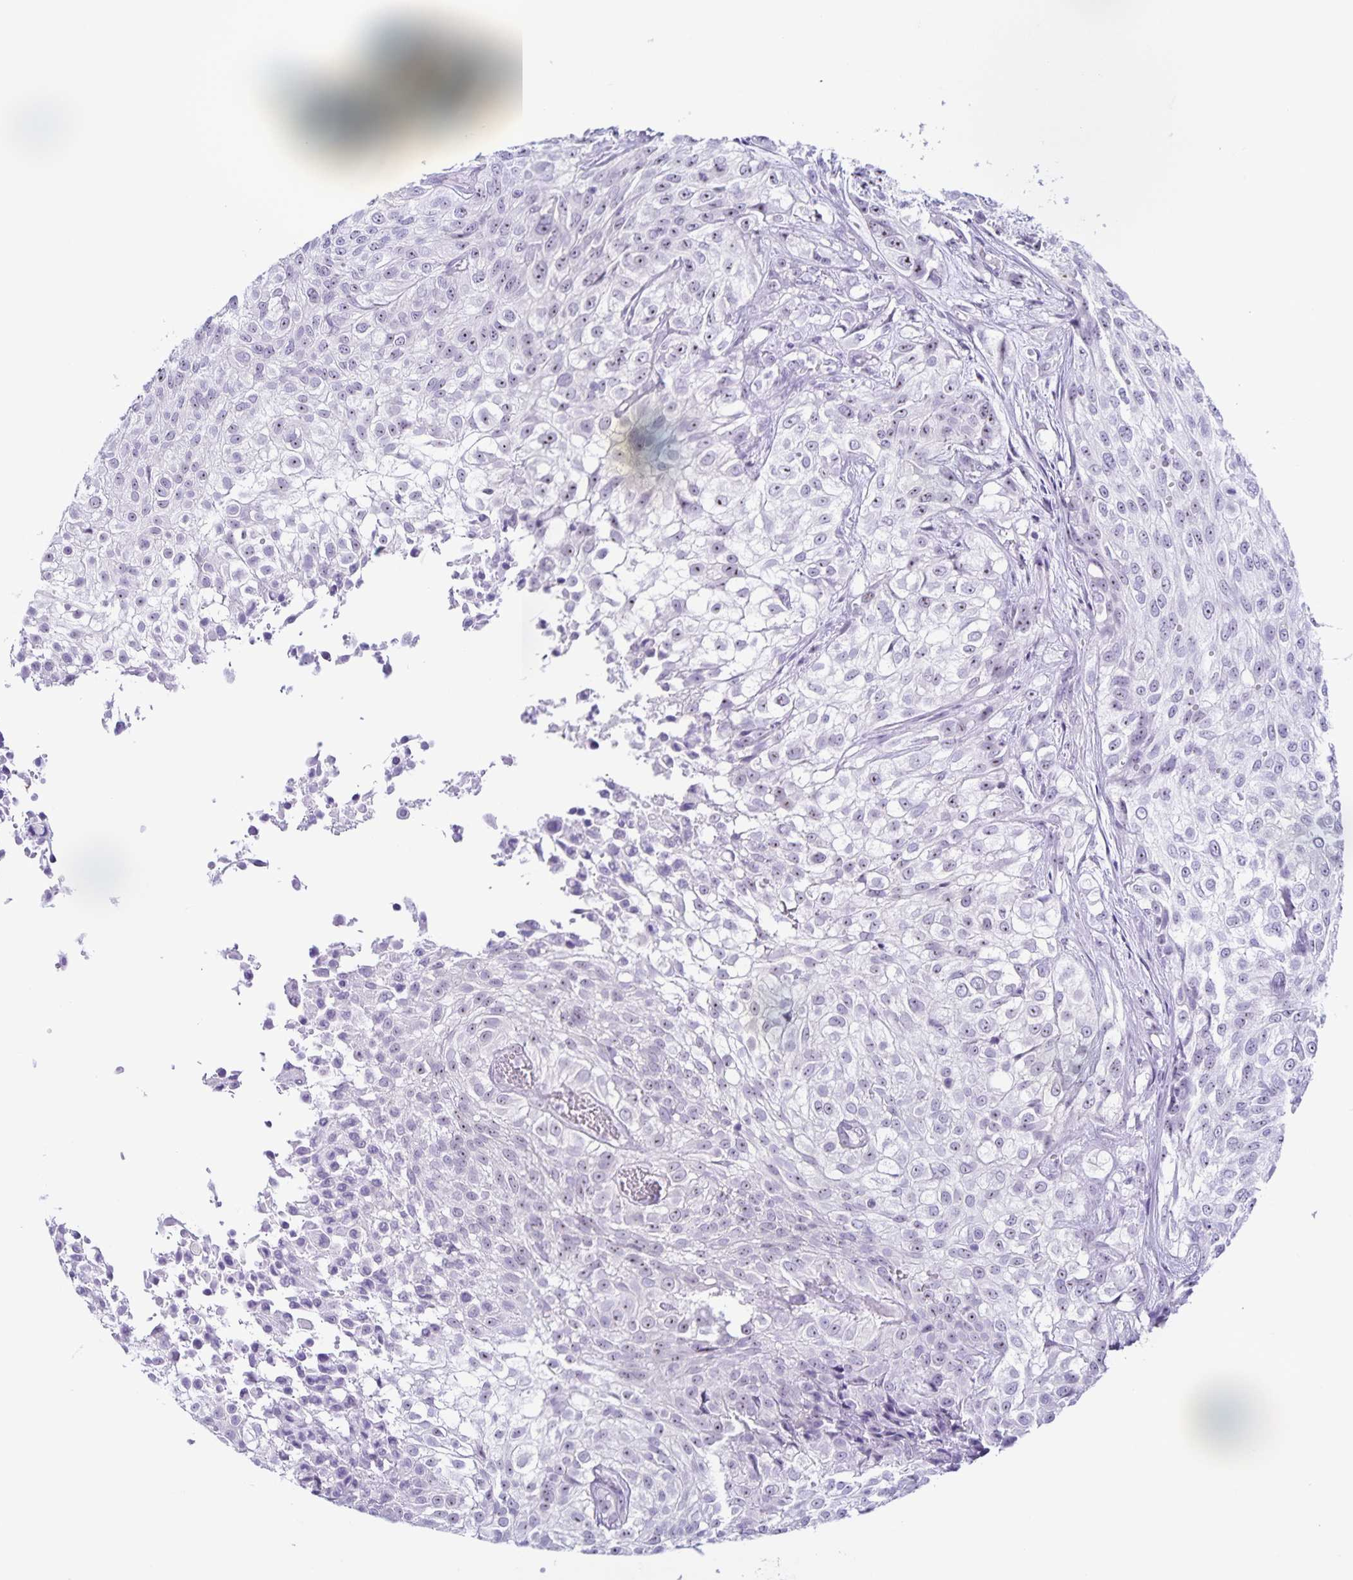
{"staining": {"intensity": "weak", "quantity": "<25%", "location": "nuclear"}, "tissue": "urothelial cancer", "cell_type": "Tumor cells", "image_type": "cancer", "snomed": [{"axis": "morphology", "description": "Urothelial carcinoma, High grade"}, {"axis": "topography", "description": "Urinary bladder"}], "caption": "Tumor cells show no significant staining in high-grade urothelial carcinoma. Brightfield microscopy of immunohistochemistry (IHC) stained with DAB (brown) and hematoxylin (blue), captured at high magnification.", "gene": "FAM170A", "patient": {"sex": "male", "age": 56}}